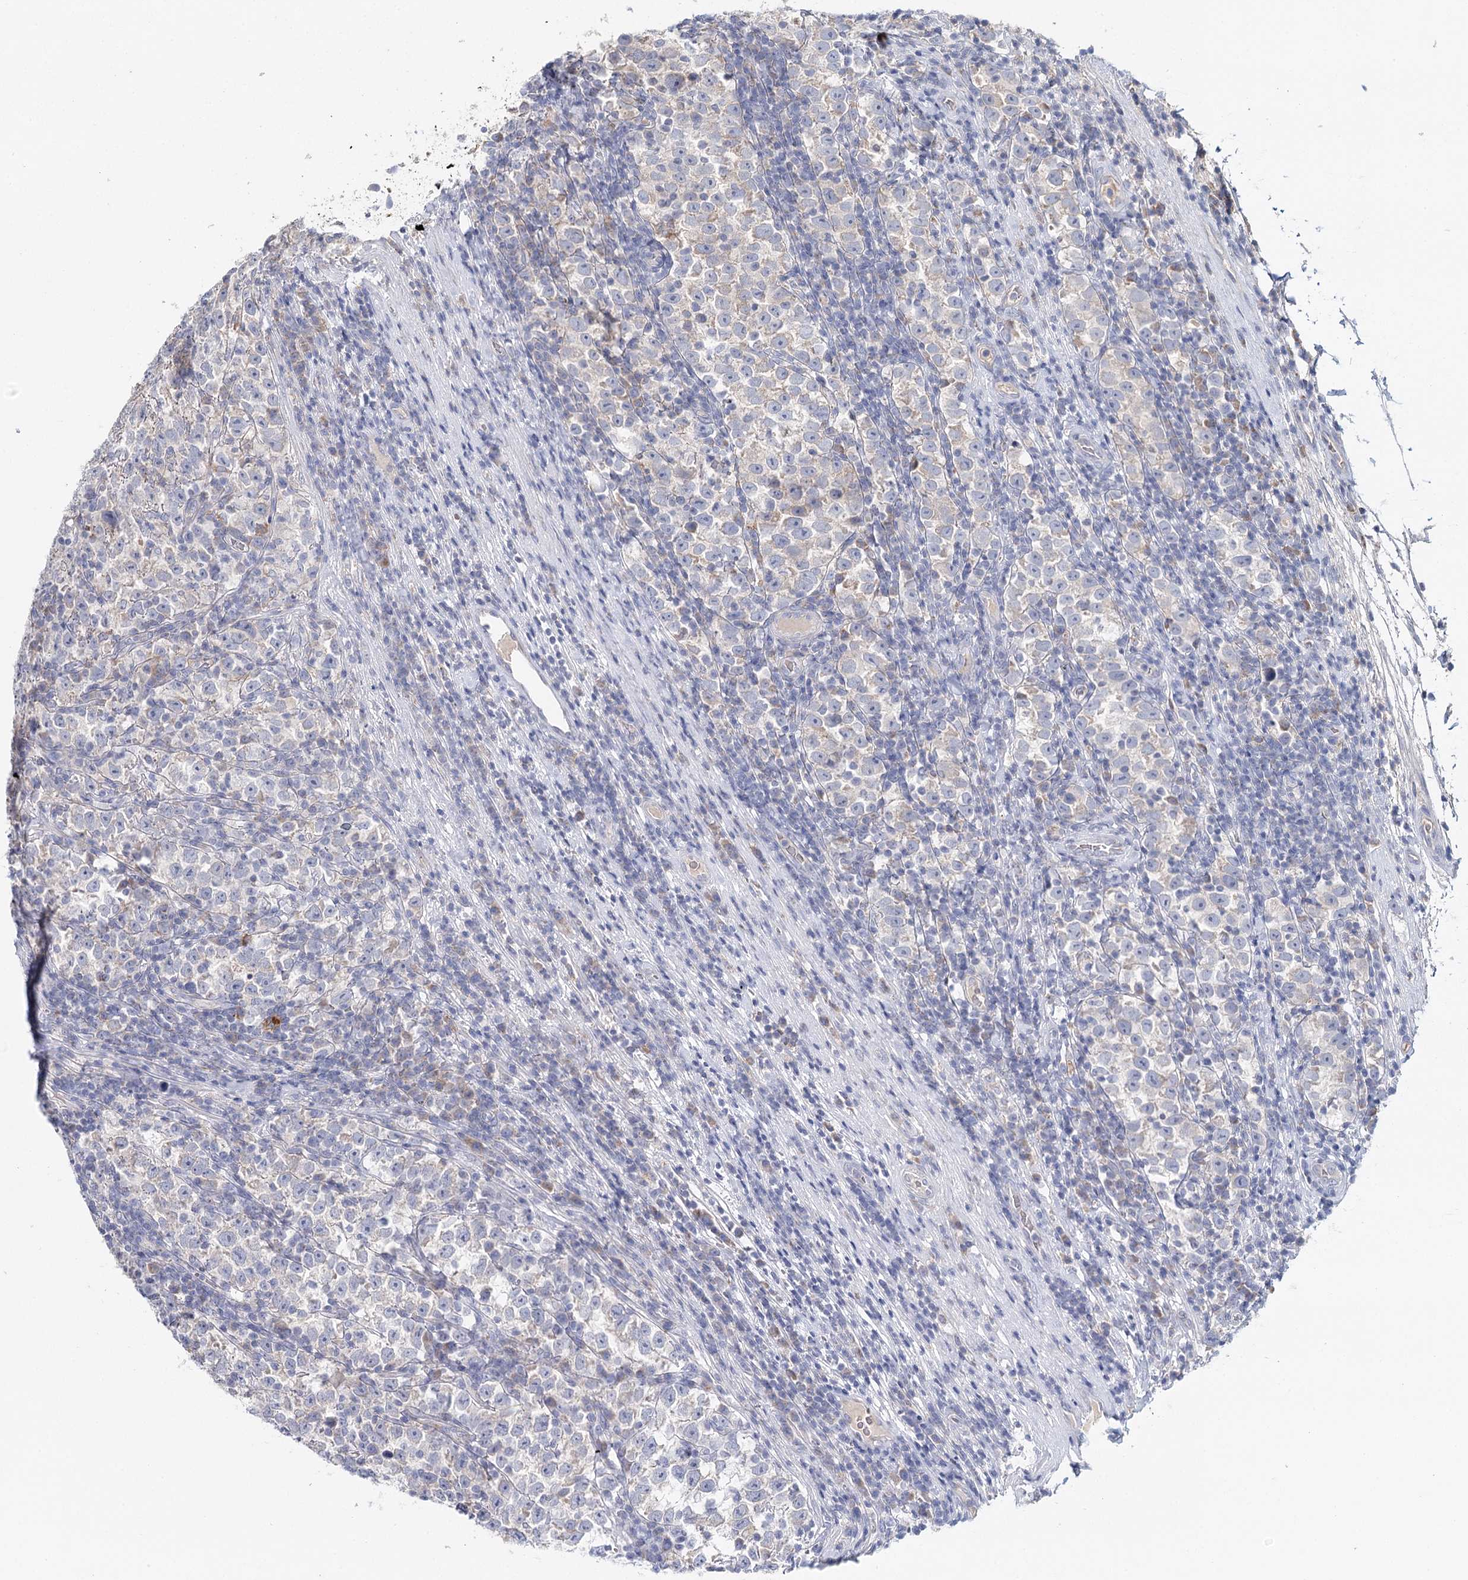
{"staining": {"intensity": "weak", "quantity": "<25%", "location": "cytoplasmic/membranous"}, "tissue": "testis cancer", "cell_type": "Tumor cells", "image_type": "cancer", "snomed": [{"axis": "morphology", "description": "Normal tissue, NOS"}, {"axis": "morphology", "description": "Seminoma, NOS"}, {"axis": "topography", "description": "Testis"}], "caption": "Image shows no significant protein positivity in tumor cells of testis cancer (seminoma).", "gene": "ARHGAP44", "patient": {"sex": "male", "age": 43}}